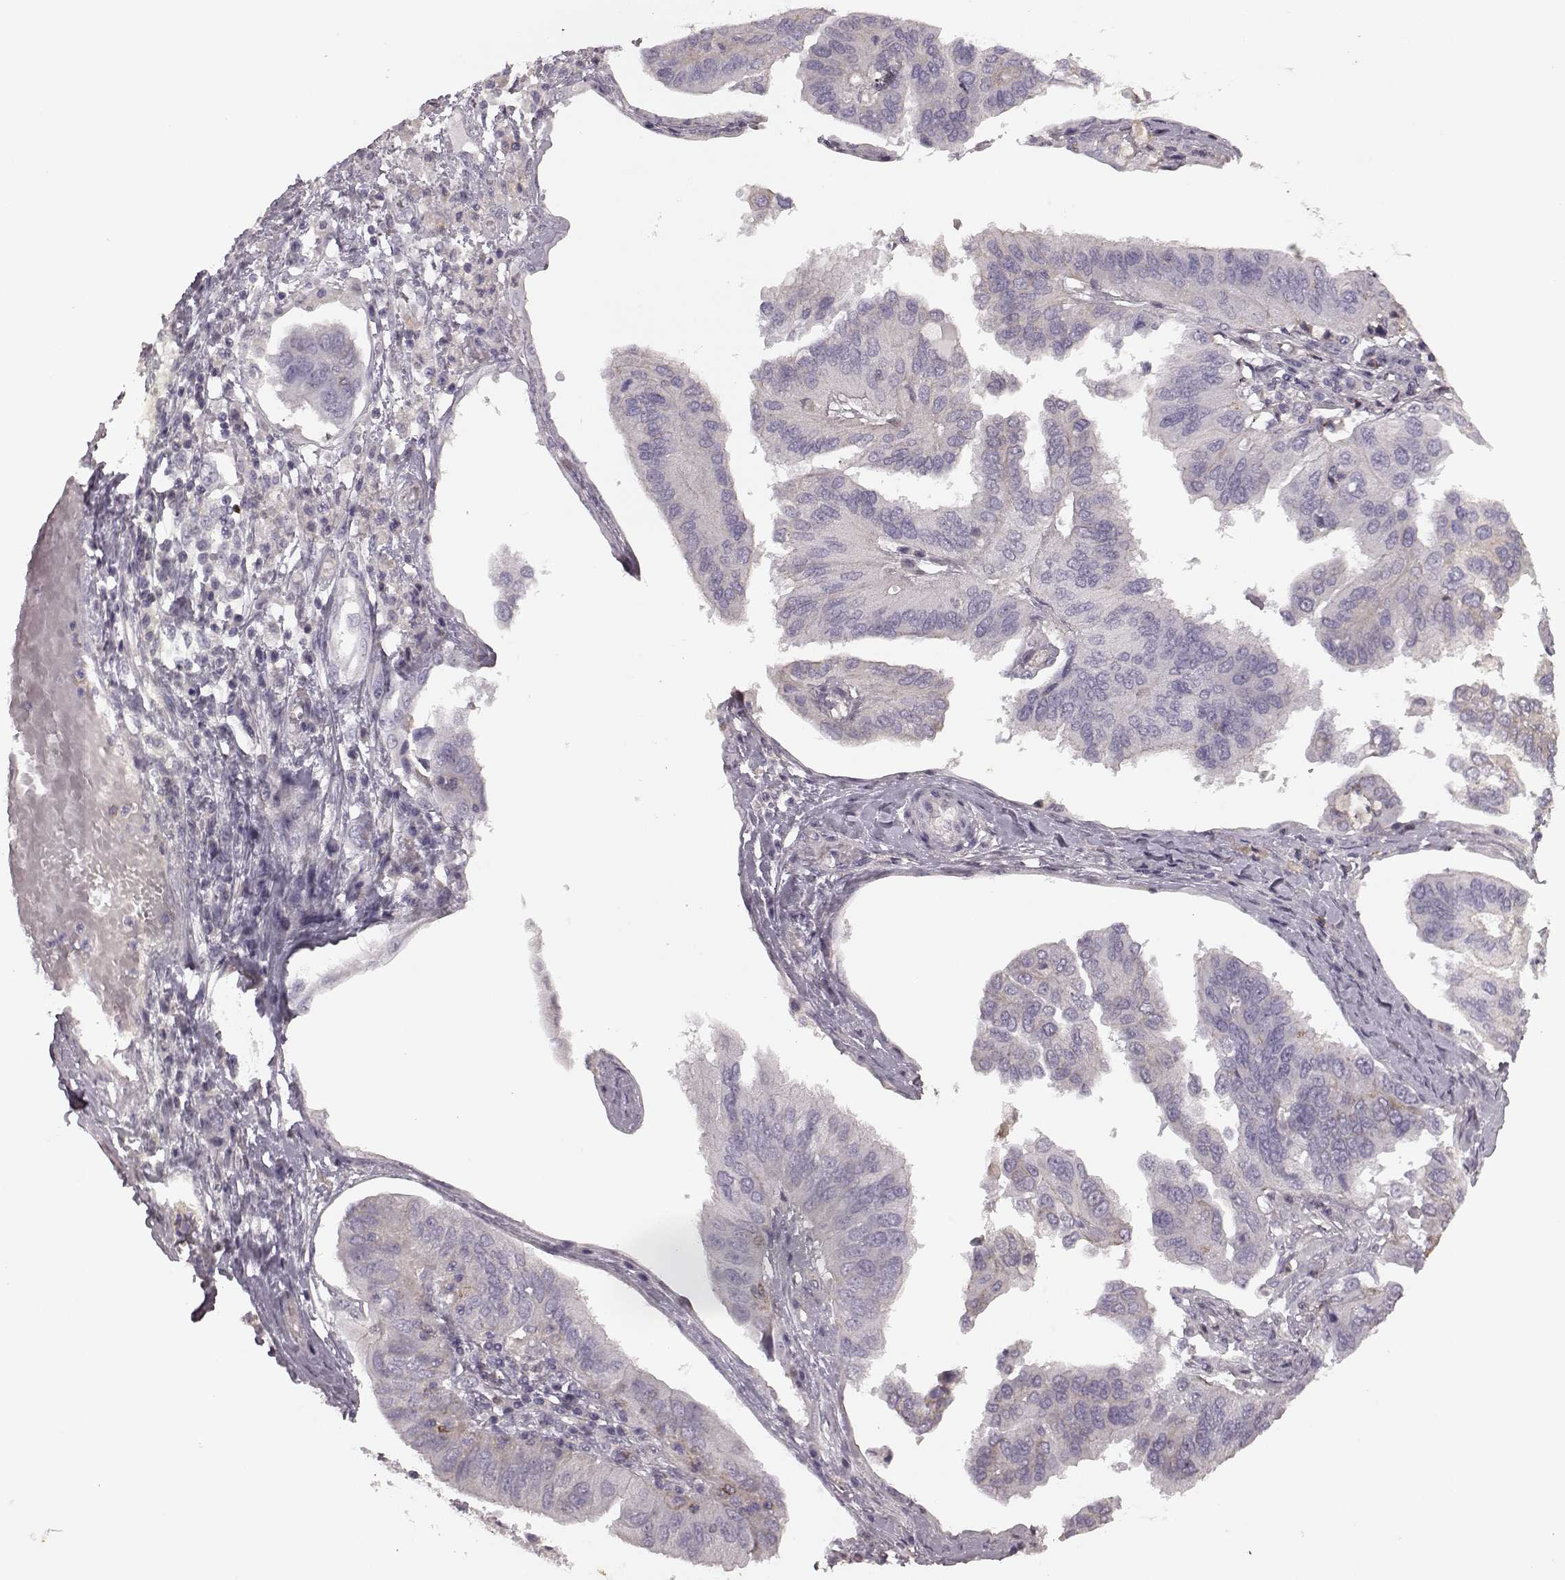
{"staining": {"intensity": "negative", "quantity": "none", "location": "none"}, "tissue": "ovarian cancer", "cell_type": "Tumor cells", "image_type": "cancer", "snomed": [{"axis": "morphology", "description": "Cystadenocarcinoma, serous, NOS"}, {"axis": "topography", "description": "Ovary"}], "caption": "IHC histopathology image of neoplastic tissue: ovarian serous cystadenocarcinoma stained with DAB (3,3'-diaminobenzidine) exhibits no significant protein staining in tumor cells.", "gene": "PDCD1", "patient": {"sex": "female", "age": 79}}